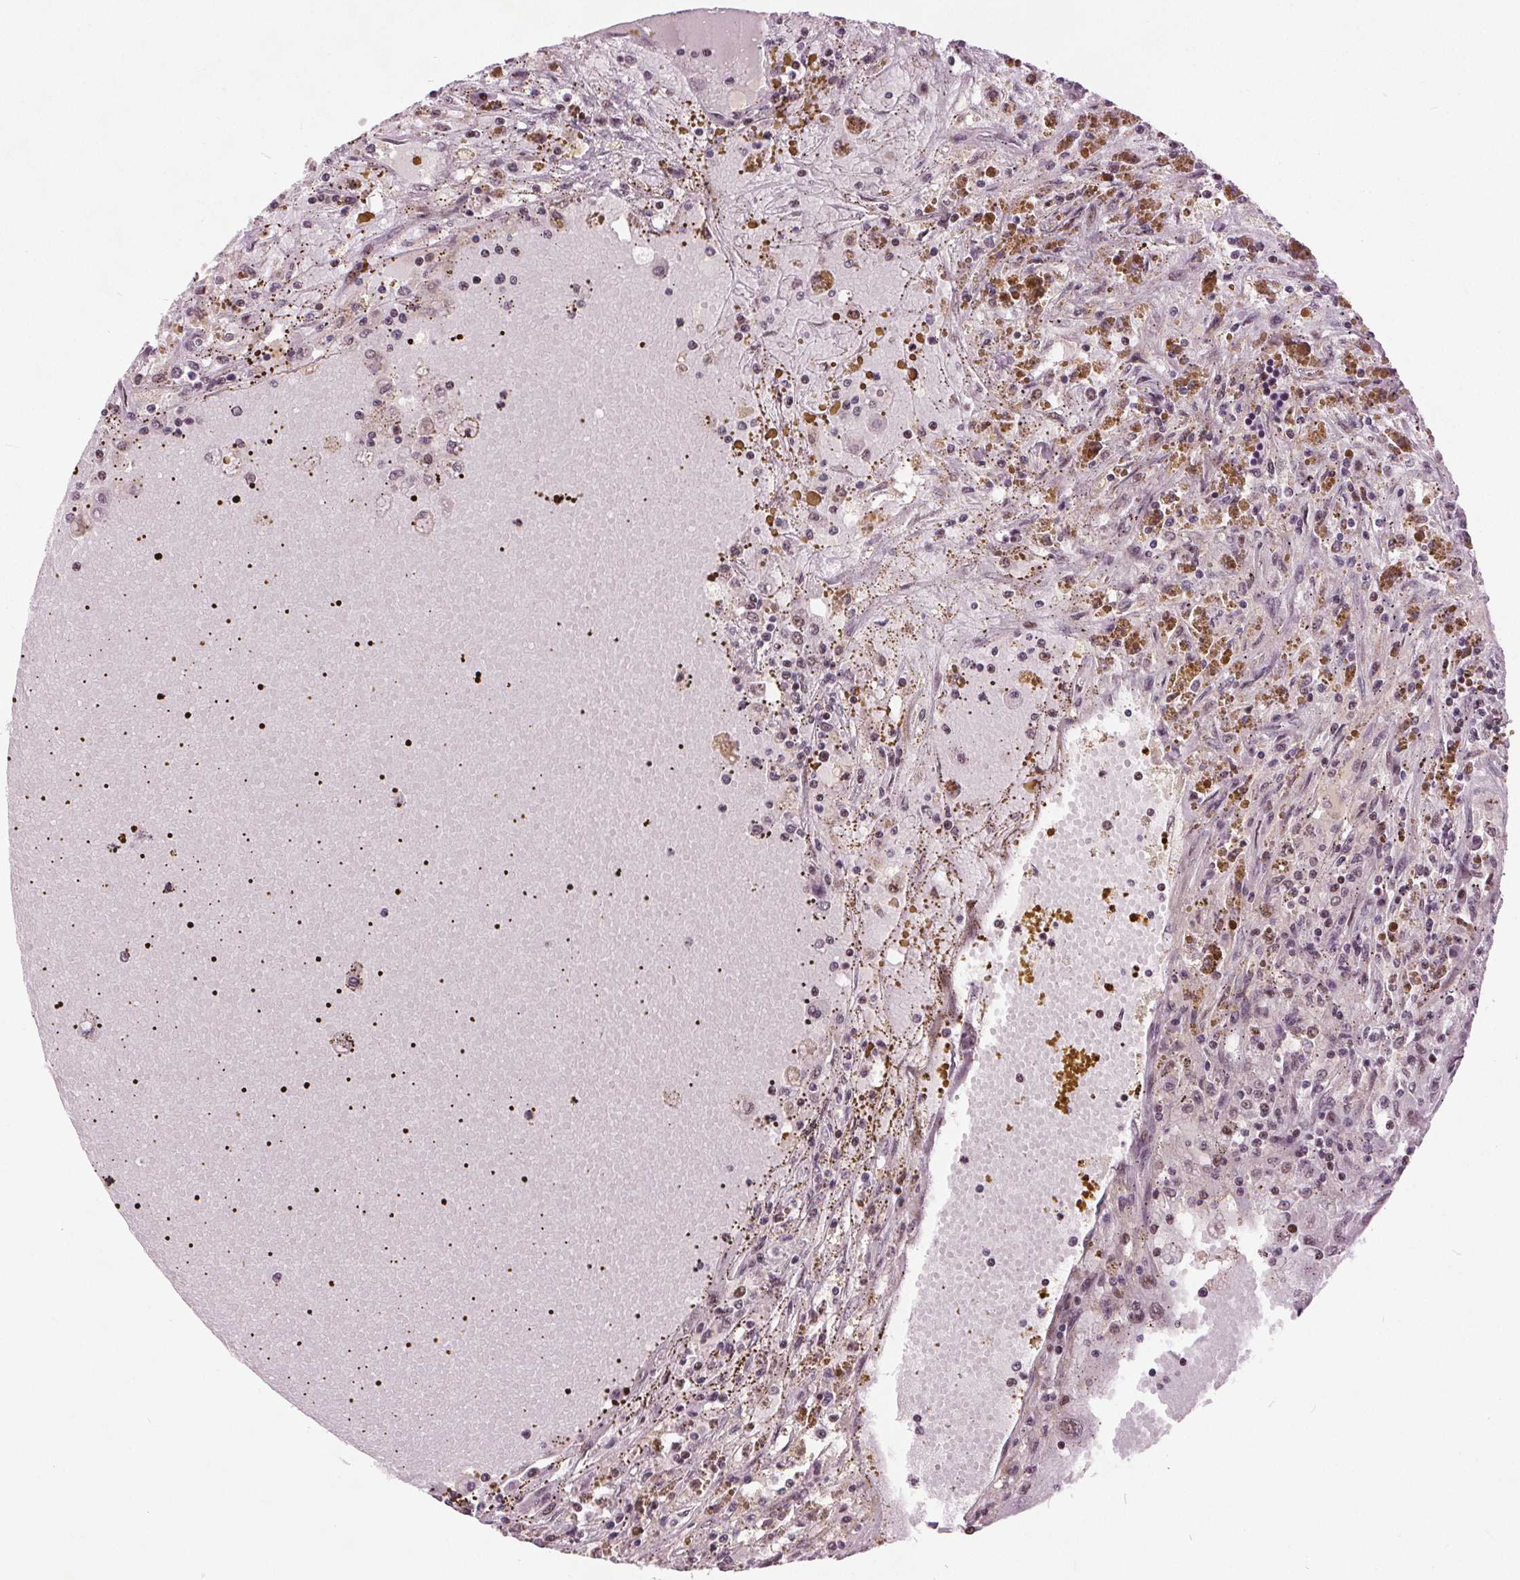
{"staining": {"intensity": "negative", "quantity": "none", "location": "none"}, "tissue": "renal cancer", "cell_type": "Tumor cells", "image_type": "cancer", "snomed": [{"axis": "morphology", "description": "Adenocarcinoma, NOS"}, {"axis": "topography", "description": "Kidney"}], "caption": "Tumor cells are negative for protein expression in human renal adenocarcinoma.", "gene": "TTC34", "patient": {"sex": "female", "age": 67}}